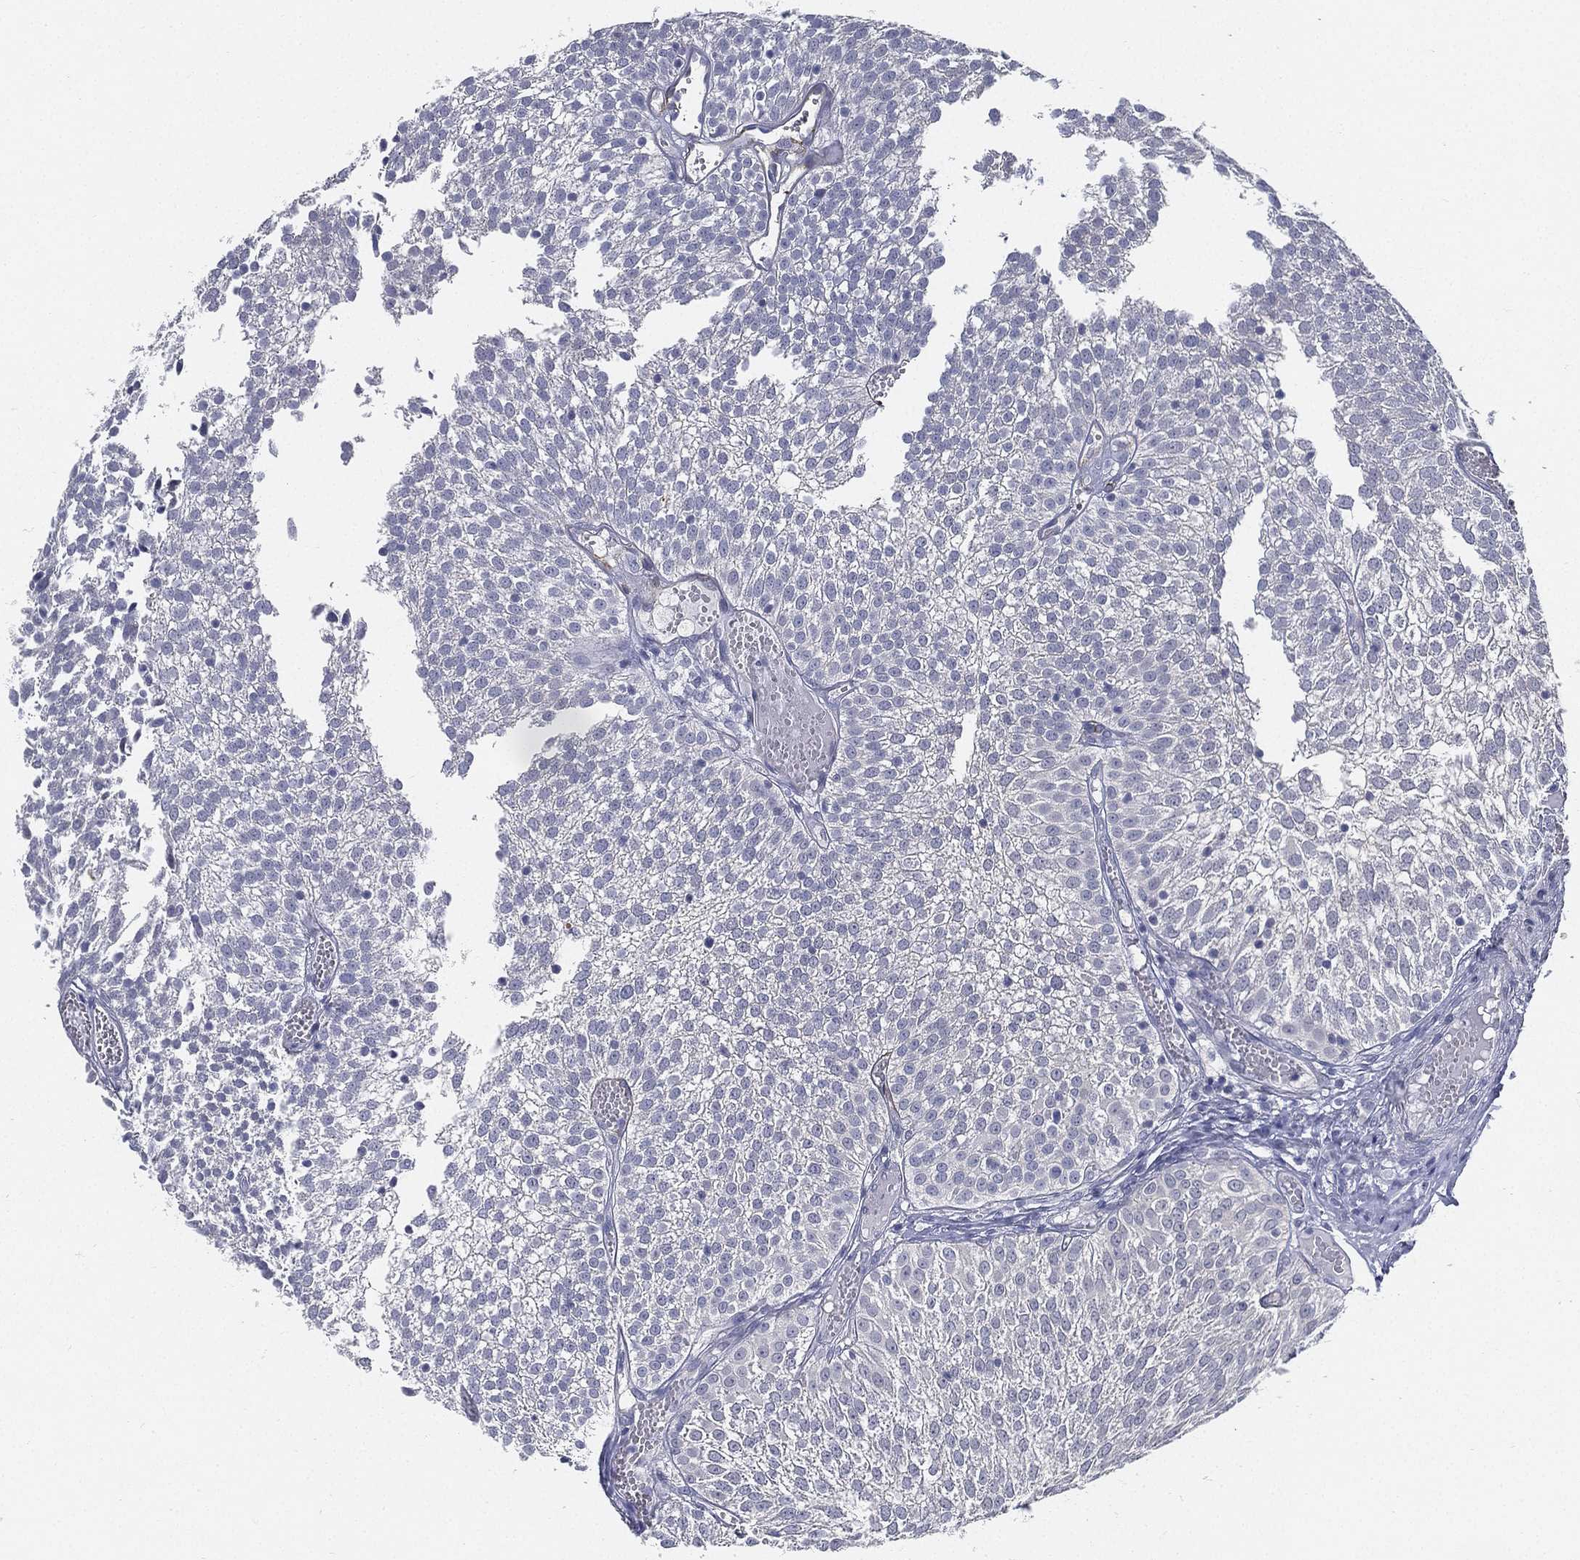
{"staining": {"intensity": "negative", "quantity": "none", "location": "none"}, "tissue": "urothelial cancer", "cell_type": "Tumor cells", "image_type": "cancer", "snomed": [{"axis": "morphology", "description": "Urothelial carcinoma, Low grade"}, {"axis": "topography", "description": "Urinary bladder"}], "caption": "A high-resolution photomicrograph shows immunohistochemistry (IHC) staining of urothelial carcinoma (low-grade), which reveals no significant positivity in tumor cells. (IHC, brightfield microscopy, high magnification).", "gene": "C5orf46", "patient": {"sex": "male", "age": 52}}